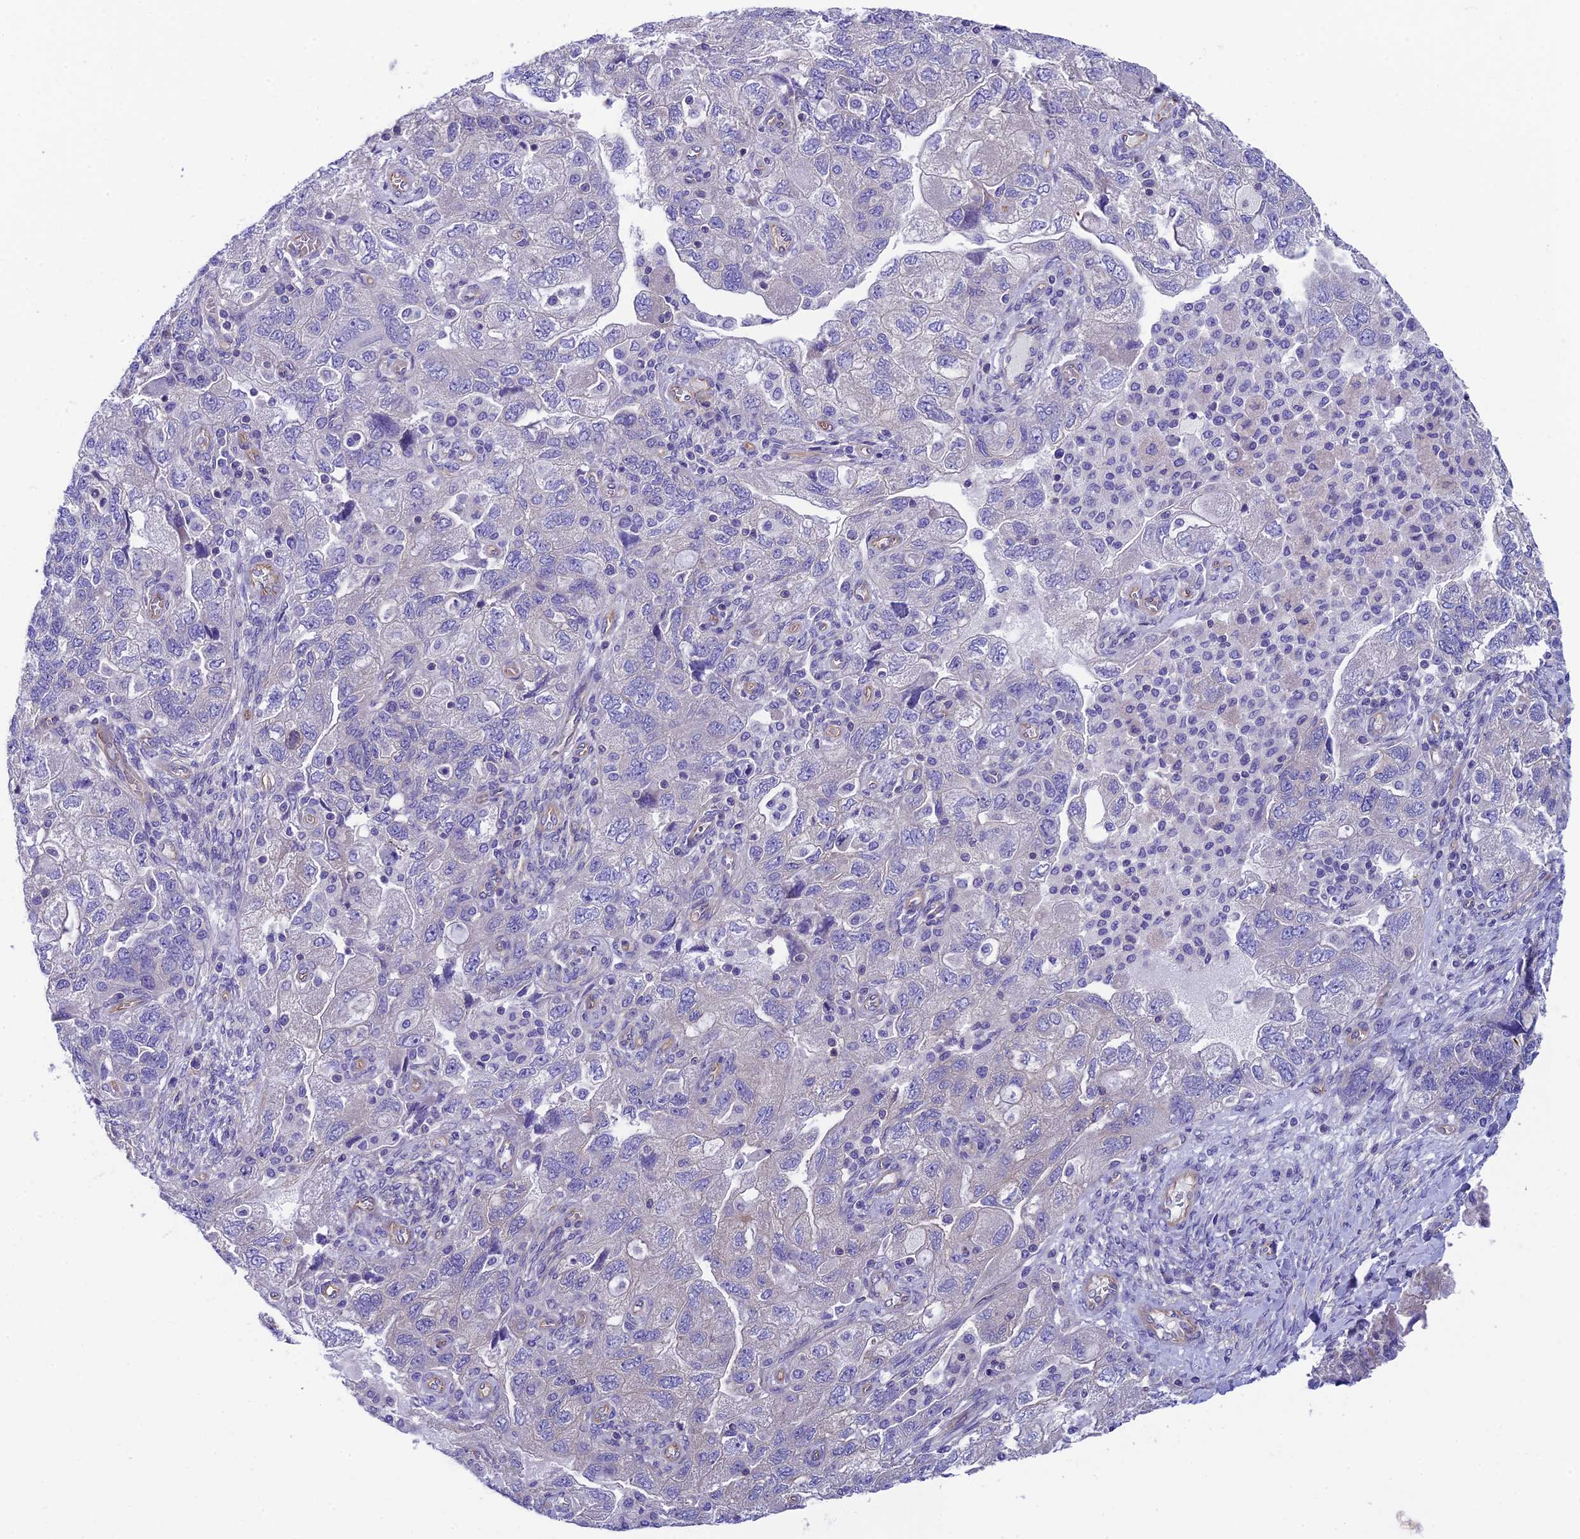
{"staining": {"intensity": "negative", "quantity": "none", "location": "none"}, "tissue": "ovarian cancer", "cell_type": "Tumor cells", "image_type": "cancer", "snomed": [{"axis": "morphology", "description": "Carcinoma, endometroid"}, {"axis": "topography", "description": "Ovary"}], "caption": "The micrograph shows no staining of tumor cells in ovarian cancer (endometroid carcinoma). Nuclei are stained in blue.", "gene": "PPFIA3", "patient": {"sex": "female", "age": 51}}